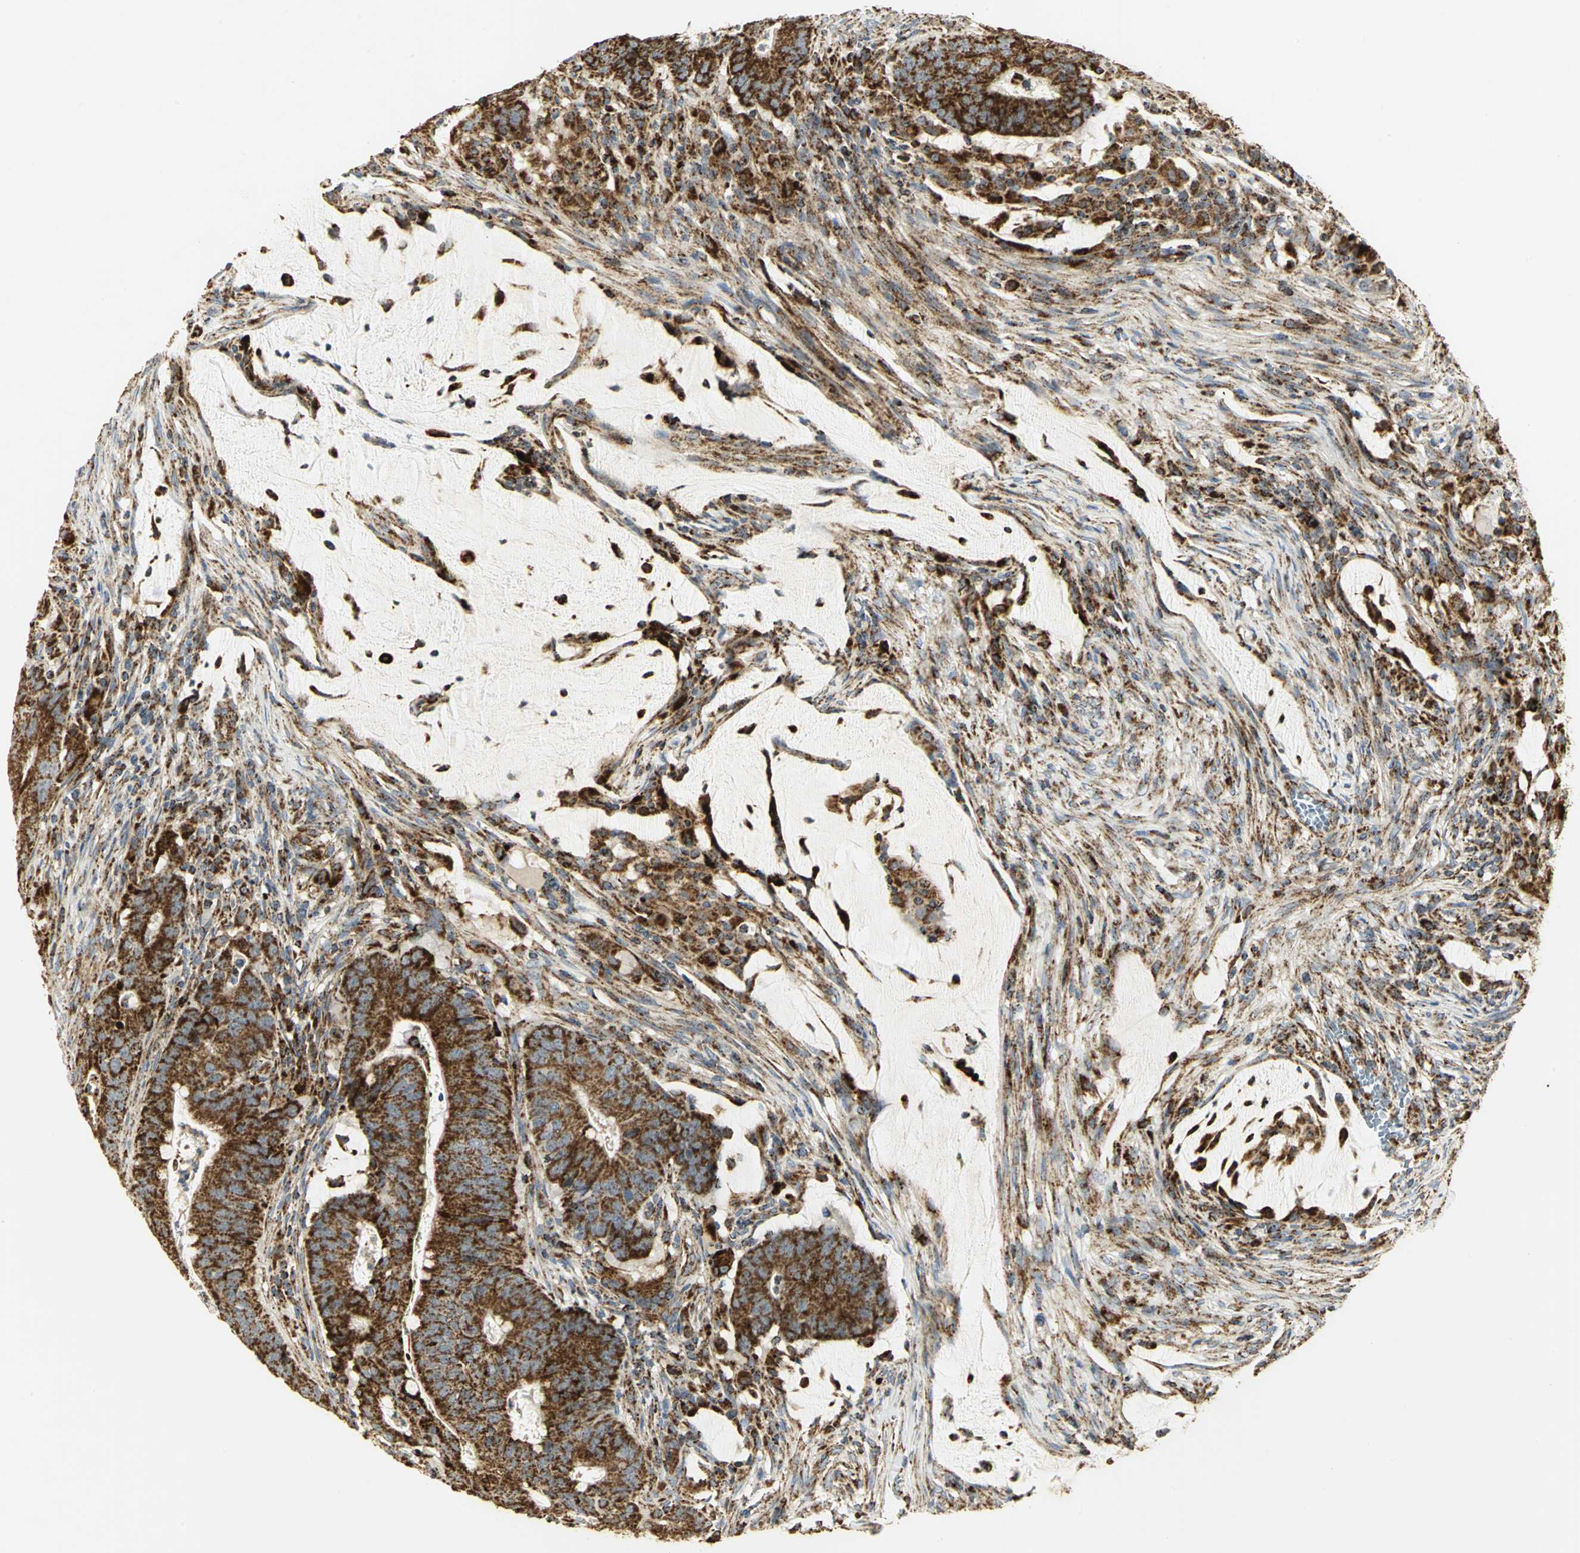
{"staining": {"intensity": "strong", "quantity": ">75%", "location": "cytoplasmic/membranous"}, "tissue": "colorectal cancer", "cell_type": "Tumor cells", "image_type": "cancer", "snomed": [{"axis": "morphology", "description": "Adenocarcinoma, NOS"}, {"axis": "topography", "description": "Colon"}], "caption": "About >75% of tumor cells in human adenocarcinoma (colorectal) reveal strong cytoplasmic/membranous protein positivity as visualized by brown immunohistochemical staining.", "gene": "VDAC1", "patient": {"sex": "male", "age": 45}}